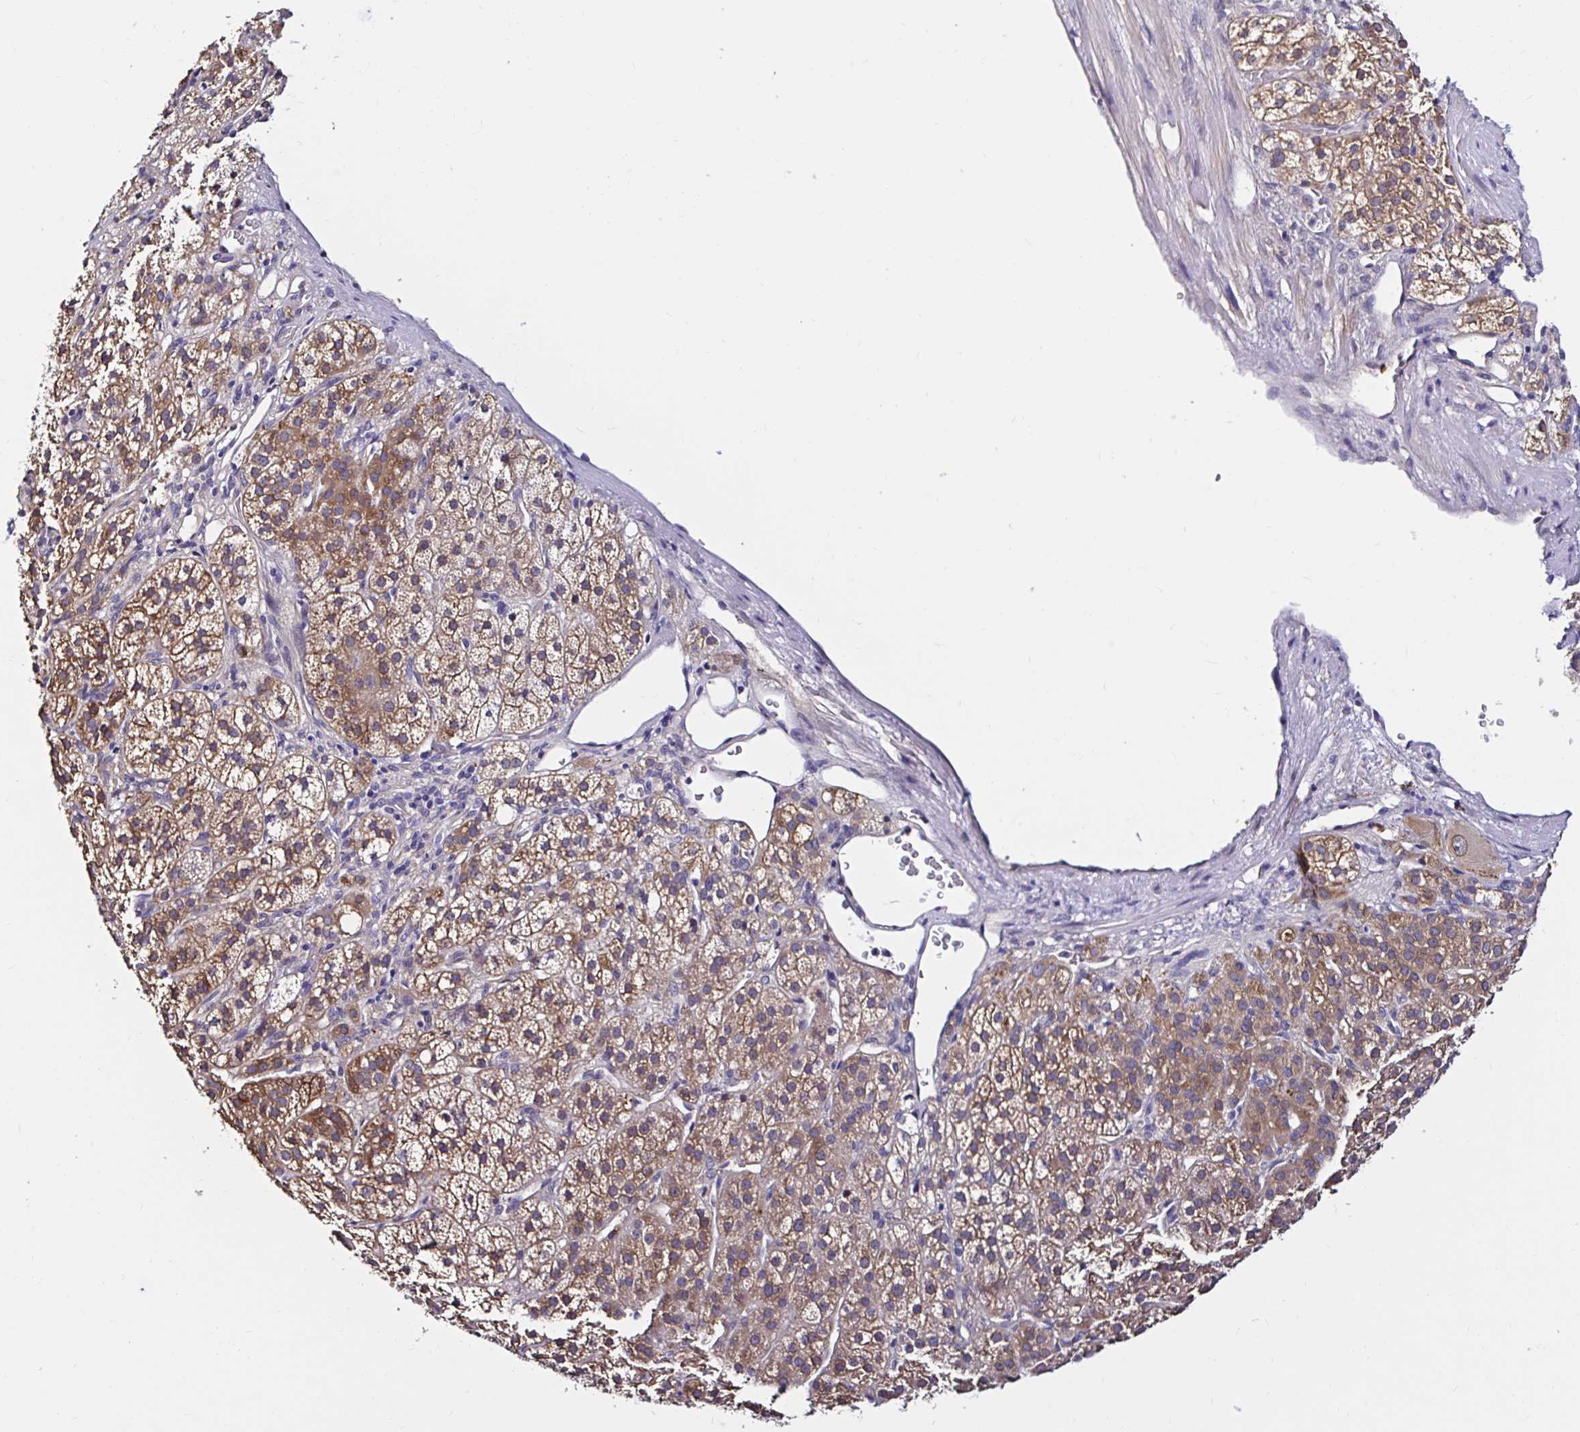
{"staining": {"intensity": "moderate", "quantity": "25%-75%", "location": "cytoplasmic/membranous"}, "tissue": "adrenal gland", "cell_type": "Glandular cells", "image_type": "normal", "snomed": [{"axis": "morphology", "description": "Normal tissue, NOS"}, {"axis": "topography", "description": "Adrenal gland"}], "caption": "This is an image of immunohistochemistry staining of unremarkable adrenal gland, which shows moderate expression in the cytoplasmic/membranous of glandular cells.", "gene": "RSRP1", "patient": {"sex": "female", "age": 60}}